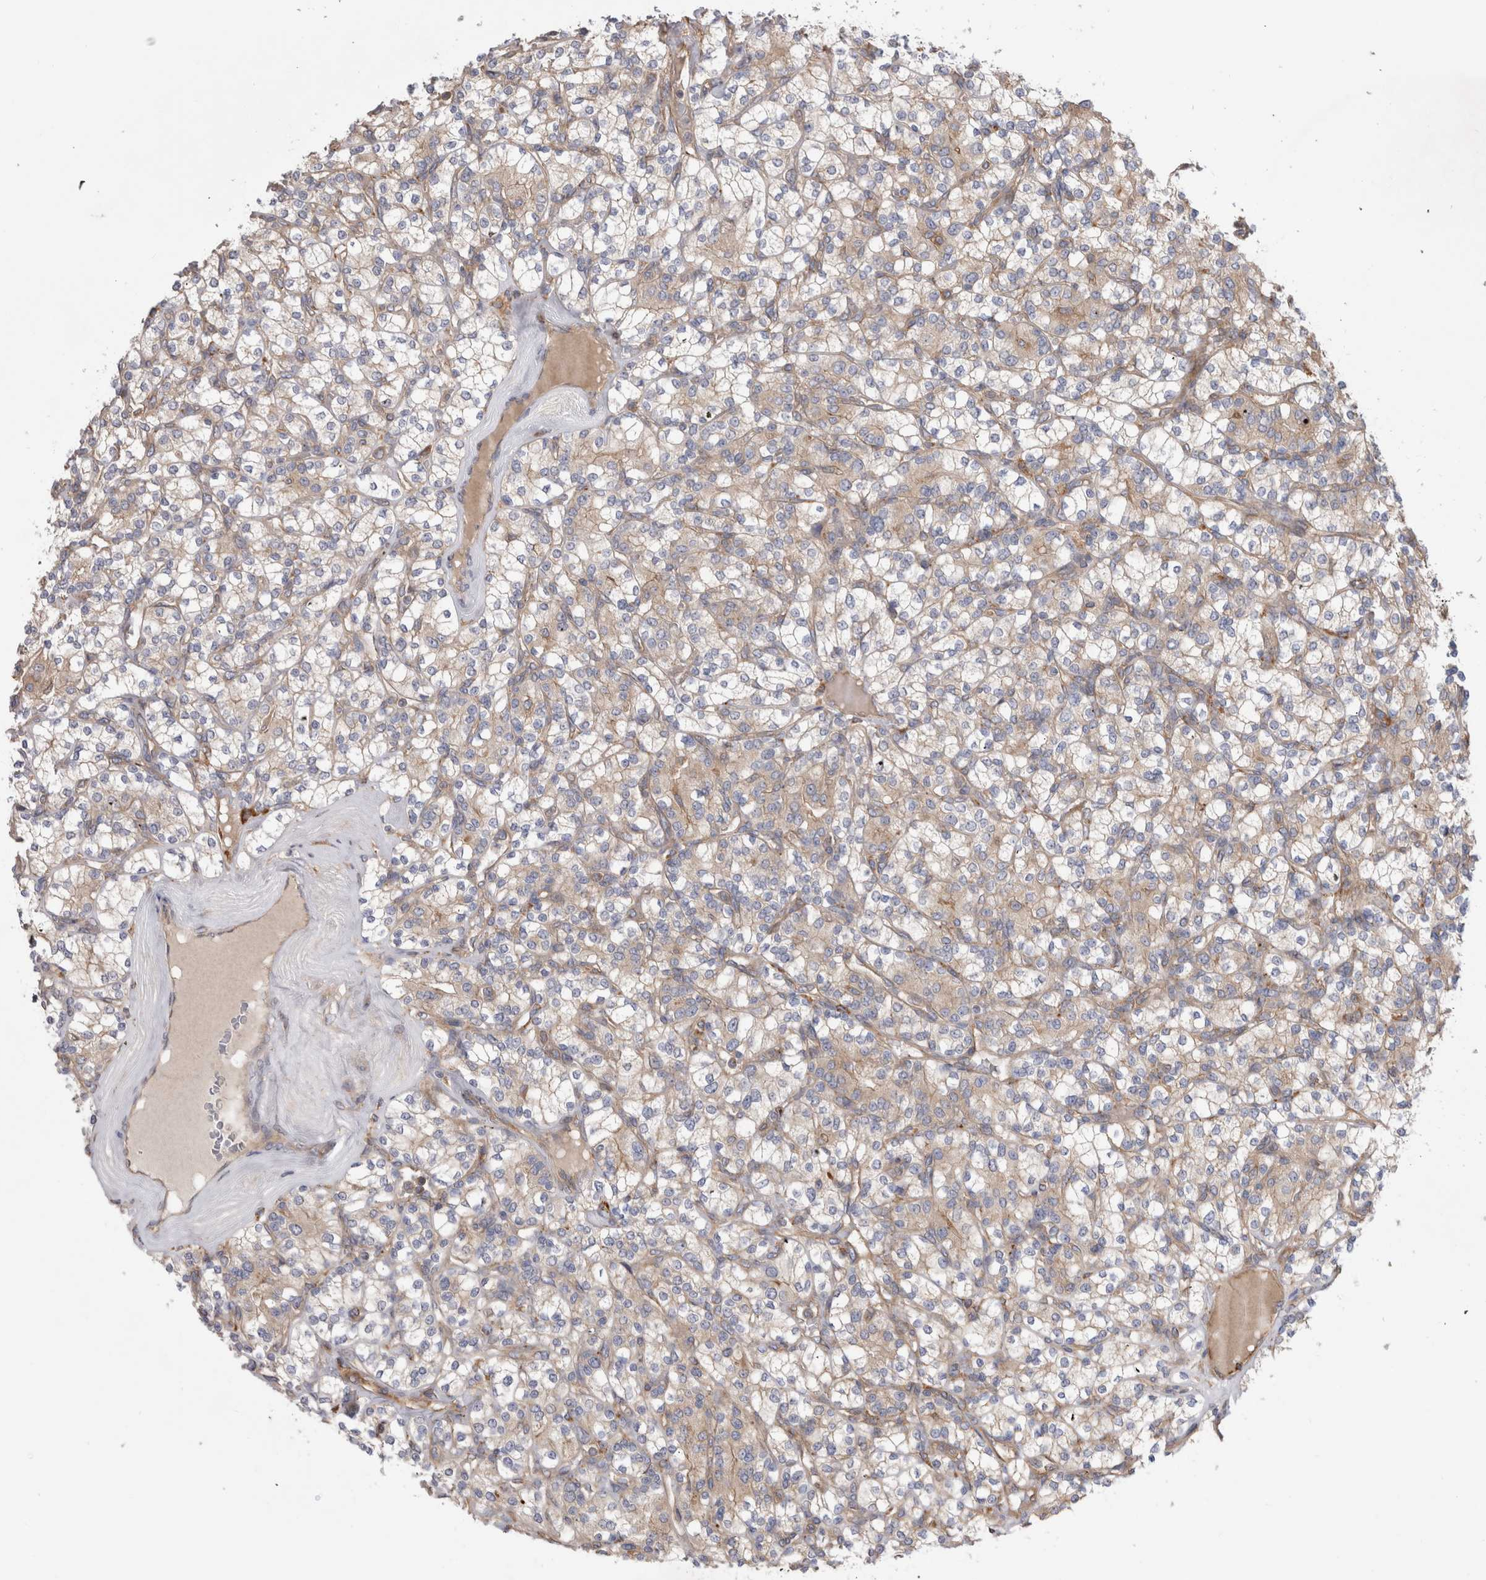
{"staining": {"intensity": "weak", "quantity": "25%-75%", "location": "cytoplasmic/membranous"}, "tissue": "renal cancer", "cell_type": "Tumor cells", "image_type": "cancer", "snomed": [{"axis": "morphology", "description": "Adenocarcinoma, NOS"}, {"axis": "topography", "description": "Kidney"}], "caption": "This photomicrograph exhibits immunohistochemistry (IHC) staining of renal cancer, with low weak cytoplasmic/membranous expression in approximately 25%-75% of tumor cells.", "gene": "PDCD10", "patient": {"sex": "male", "age": 77}}